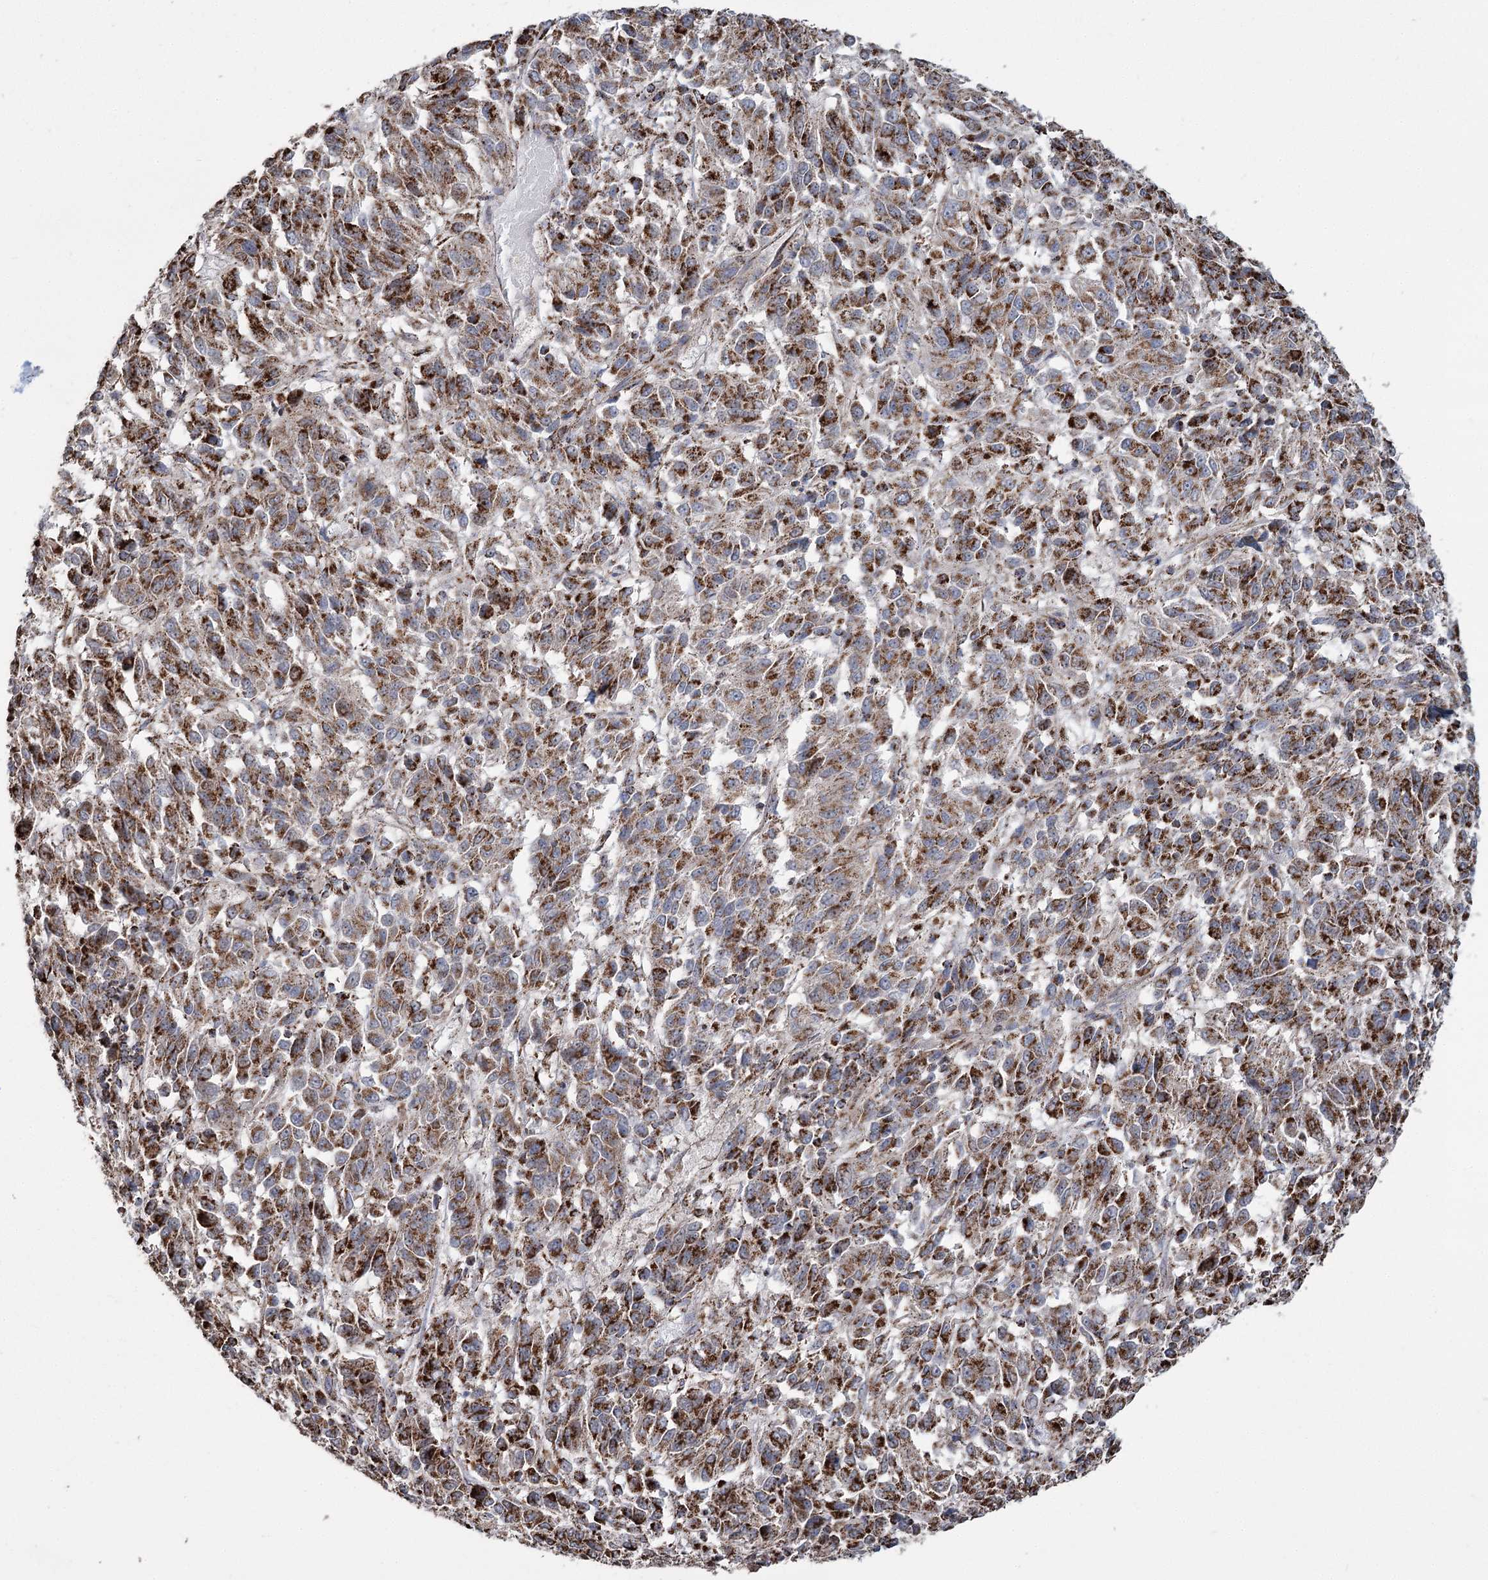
{"staining": {"intensity": "strong", "quantity": ">75%", "location": "cytoplasmic/membranous"}, "tissue": "melanoma", "cell_type": "Tumor cells", "image_type": "cancer", "snomed": [{"axis": "morphology", "description": "Malignant melanoma, Metastatic site"}, {"axis": "topography", "description": "Lung"}], "caption": "Immunohistochemistry (DAB) staining of human malignant melanoma (metastatic site) exhibits strong cytoplasmic/membranous protein positivity in about >75% of tumor cells.", "gene": "RANBP3L", "patient": {"sex": "male", "age": 64}}